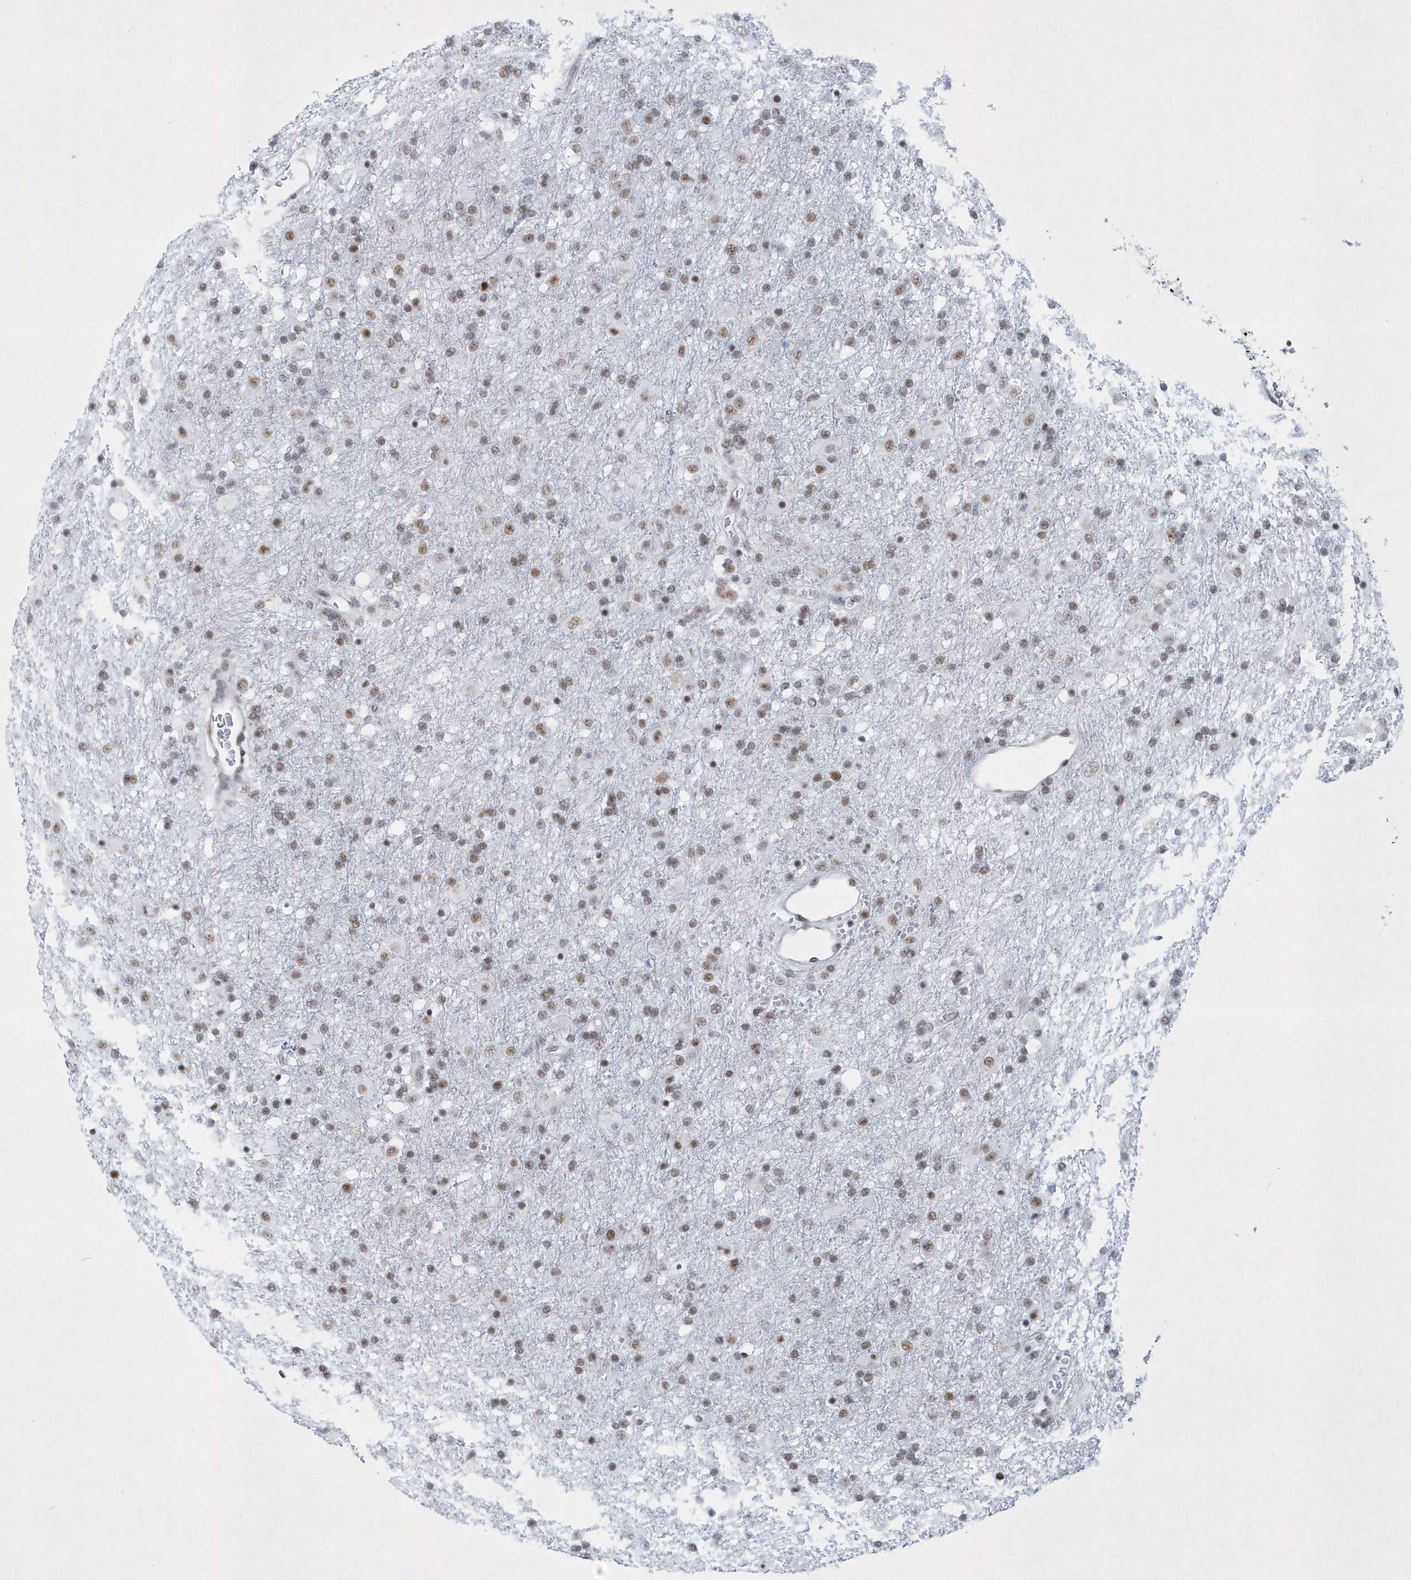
{"staining": {"intensity": "moderate", "quantity": ">75%", "location": "nuclear"}, "tissue": "glioma", "cell_type": "Tumor cells", "image_type": "cancer", "snomed": [{"axis": "morphology", "description": "Glioma, malignant, Low grade"}, {"axis": "topography", "description": "Brain"}], "caption": "The photomicrograph exhibits a brown stain indicating the presence of a protein in the nuclear of tumor cells in glioma.", "gene": "DCLRE1A", "patient": {"sex": "male", "age": 65}}